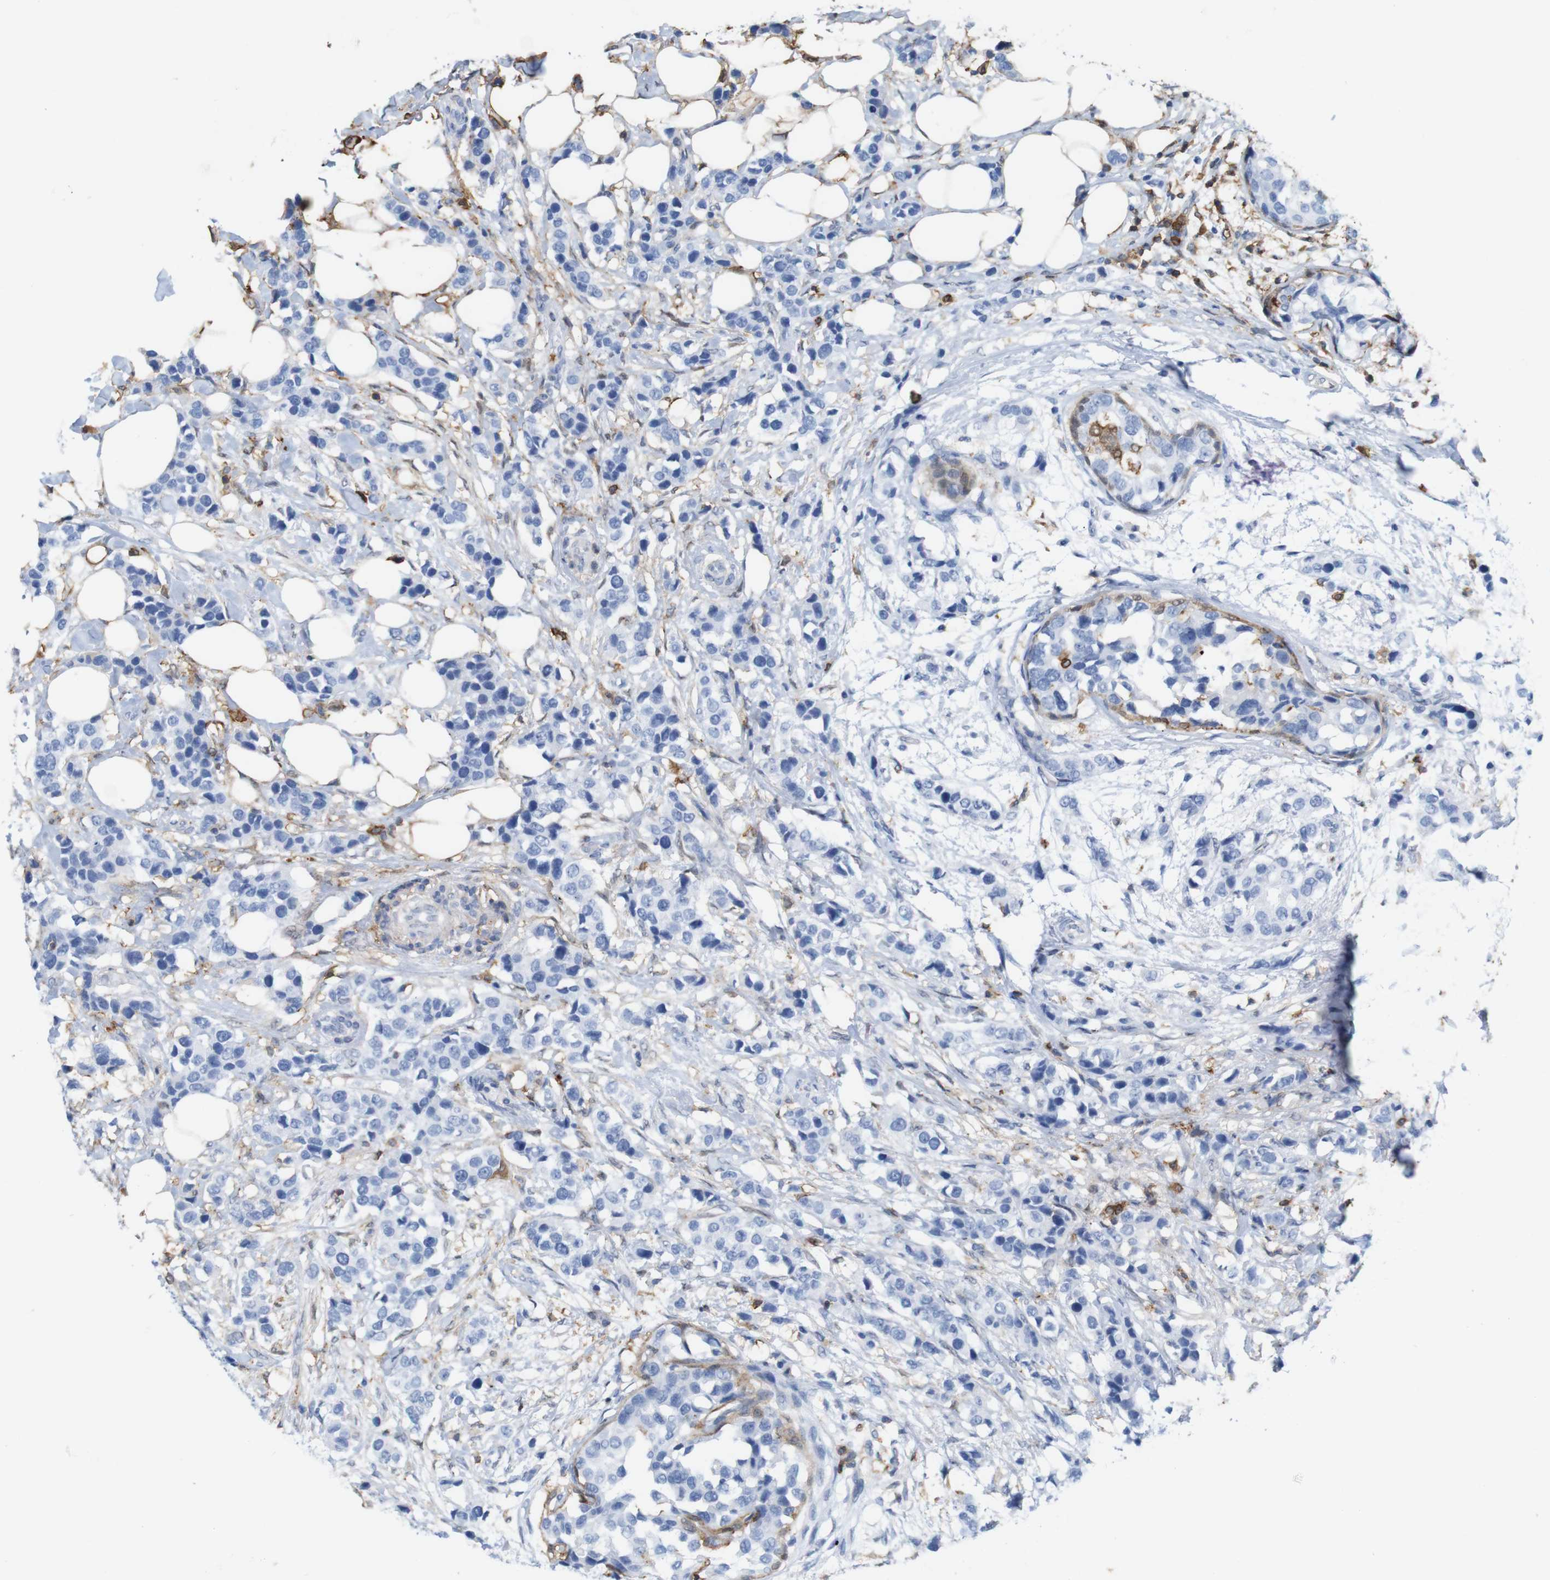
{"staining": {"intensity": "negative", "quantity": "none", "location": "none"}, "tissue": "breast cancer", "cell_type": "Tumor cells", "image_type": "cancer", "snomed": [{"axis": "morphology", "description": "Normal tissue, NOS"}, {"axis": "morphology", "description": "Duct carcinoma"}, {"axis": "topography", "description": "Breast"}], "caption": "Photomicrograph shows no significant protein staining in tumor cells of breast cancer (intraductal carcinoma).", "gene": "ANXA1", "patient": {"sex": "female", "age": 50}}